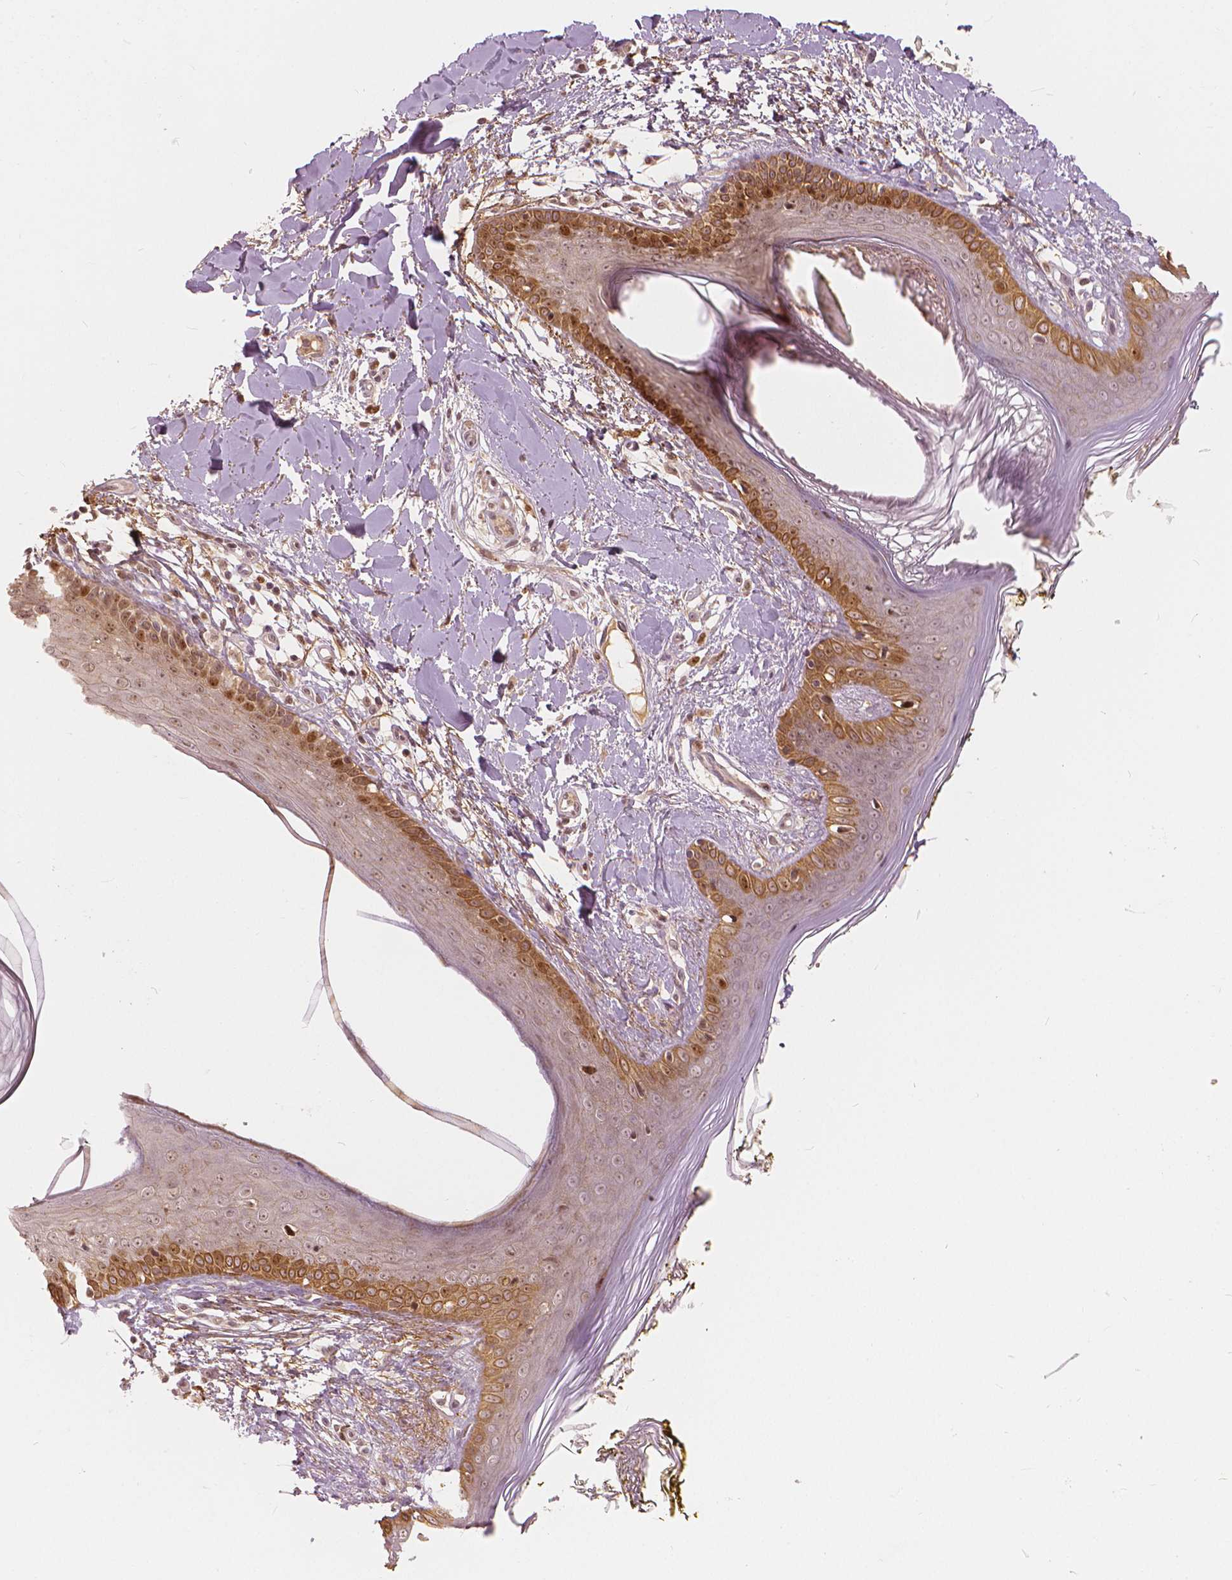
{"staining": {"intensity": "moderate", "quantity": "<25%", "location": "nuclear"}, "tissue": "skin", "cell_type": "Fibroblasts", "image_type": "normal", "snomed": [{"axis": "morphology", "description": "Normal tissue, NOS"}, {"axis": "topography", "description": "Skin"}], "caption": "IHC (DAB) staining of benign skin demonstrates moderate nuclear protein expression in approximately <25% of fibroblasts.", "gene": "NSD2", "patient": {"sex": "female", "age": 34}}